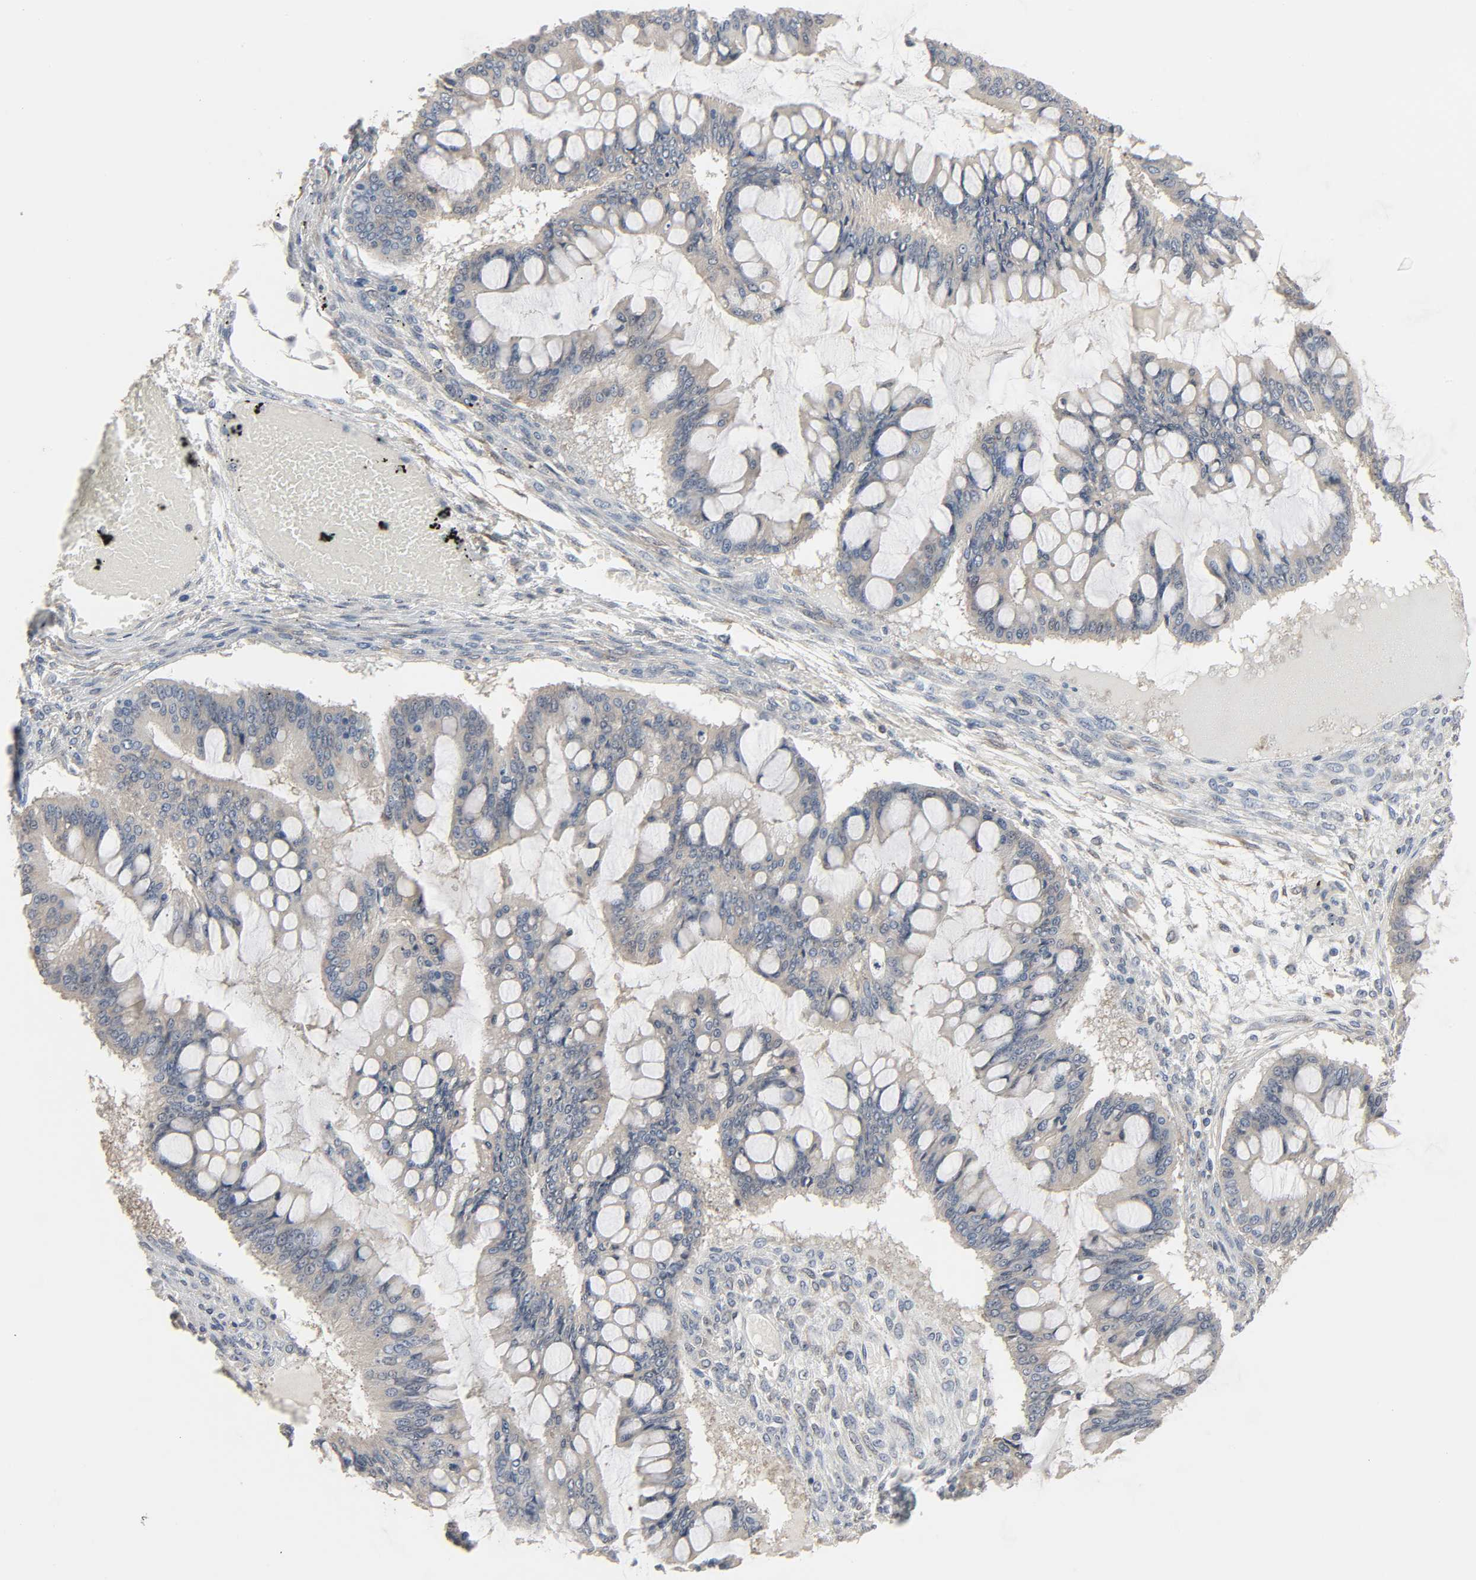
{"staining": {"intensity": "weak", "quantity": ">75%", "location": "cytoplasmic/membranous"}, "tissue": "ovarian cancer", "cell_type": "Tumor cells", "image_type": "cancer", "snomed": [{"axis": "morphology", "description": "Cystadenocarcinoma, mucinous, NOS"}, {"axis": "topography", "description": "Ovary"}], "caption": "This is a photomicrograph of IHC staining of mucinous cystadenocarcinoma (ovarian), which shows weak staining in the cytoplasmic/membranous of tumor cells.", "gene": "PLEKHA2", "patient": {"sex": "female", "age": 73}}